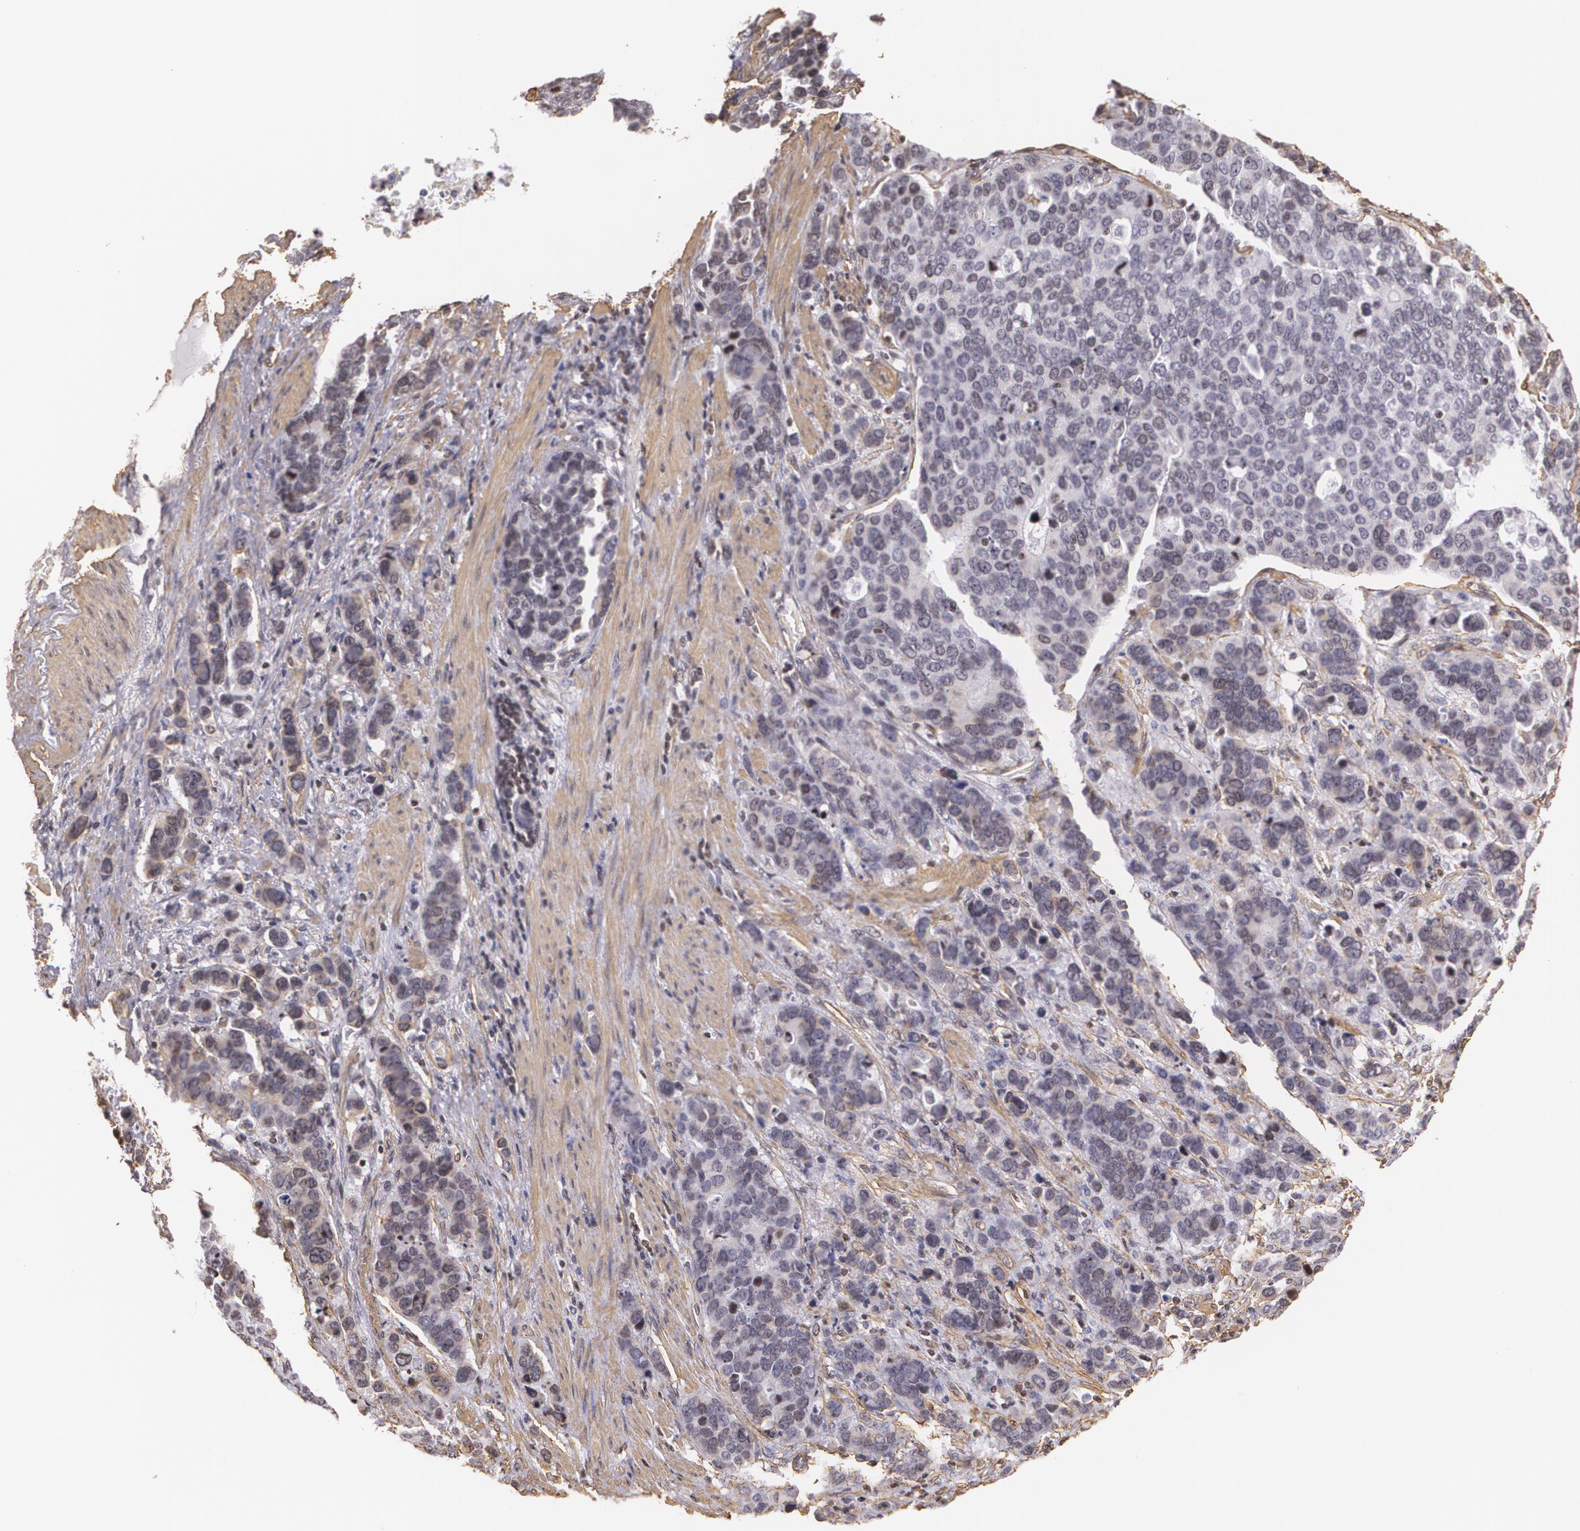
{"staining": {"intensity": "negative", "quantity": "none", "location": "none"}, "tissue": "stomach cancer", "cell_type": "Tumor cells", "image_type": "cancer", "snomed": [{"axis": "morphology", "description": "Adenocarcinoma, NOS"}, {"axis": "topography", "description": "Stomach, upper"}], "caption": "Tumor cells are negative for protein expression in human adenocarcinoma (stomach). (DAB (3,3'-diaminobenzidine) immunohistochemistry (IHC), high magnification).", "gene": "VAMP1", "patient": {"sex": "male", "age": 71}}